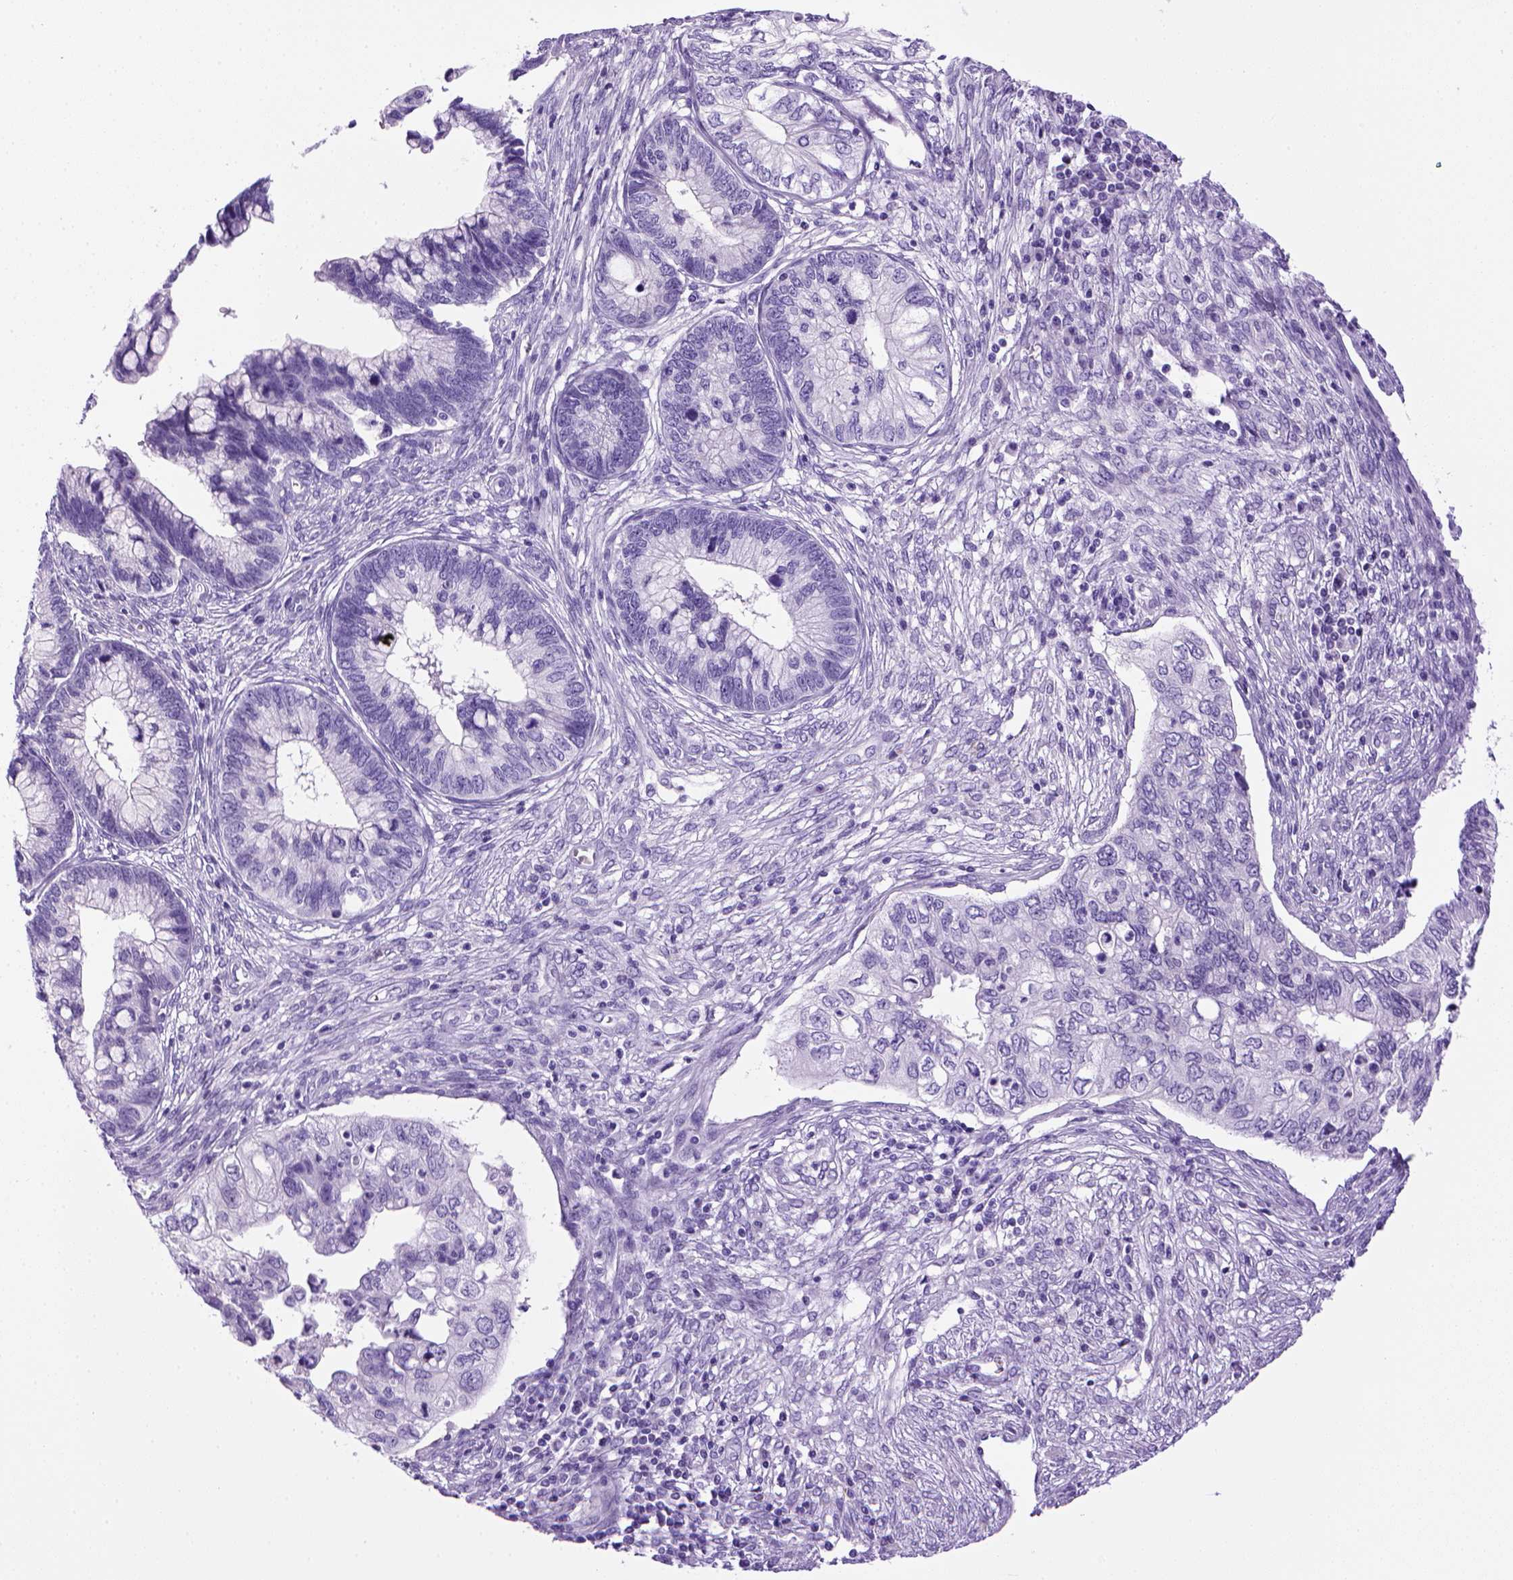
{"staining": {"intensity": "negative", "quantity": "none", "location": "none"}, "tissue": "cervical cancer", "cell_type": "Tumor cells", "image_type": "cancer", "snomed": [{"axis": "morphology", "description": "Adenocarcinoma, NOS"}, {"axis": "topography", "description": "Cervix"}], "caption": "Tumor cells are negative for protein expression in human cervical cancer (adenocarcinoma).", "gene": "SGCG", "patient": {"sex": "female", "age": 44}}